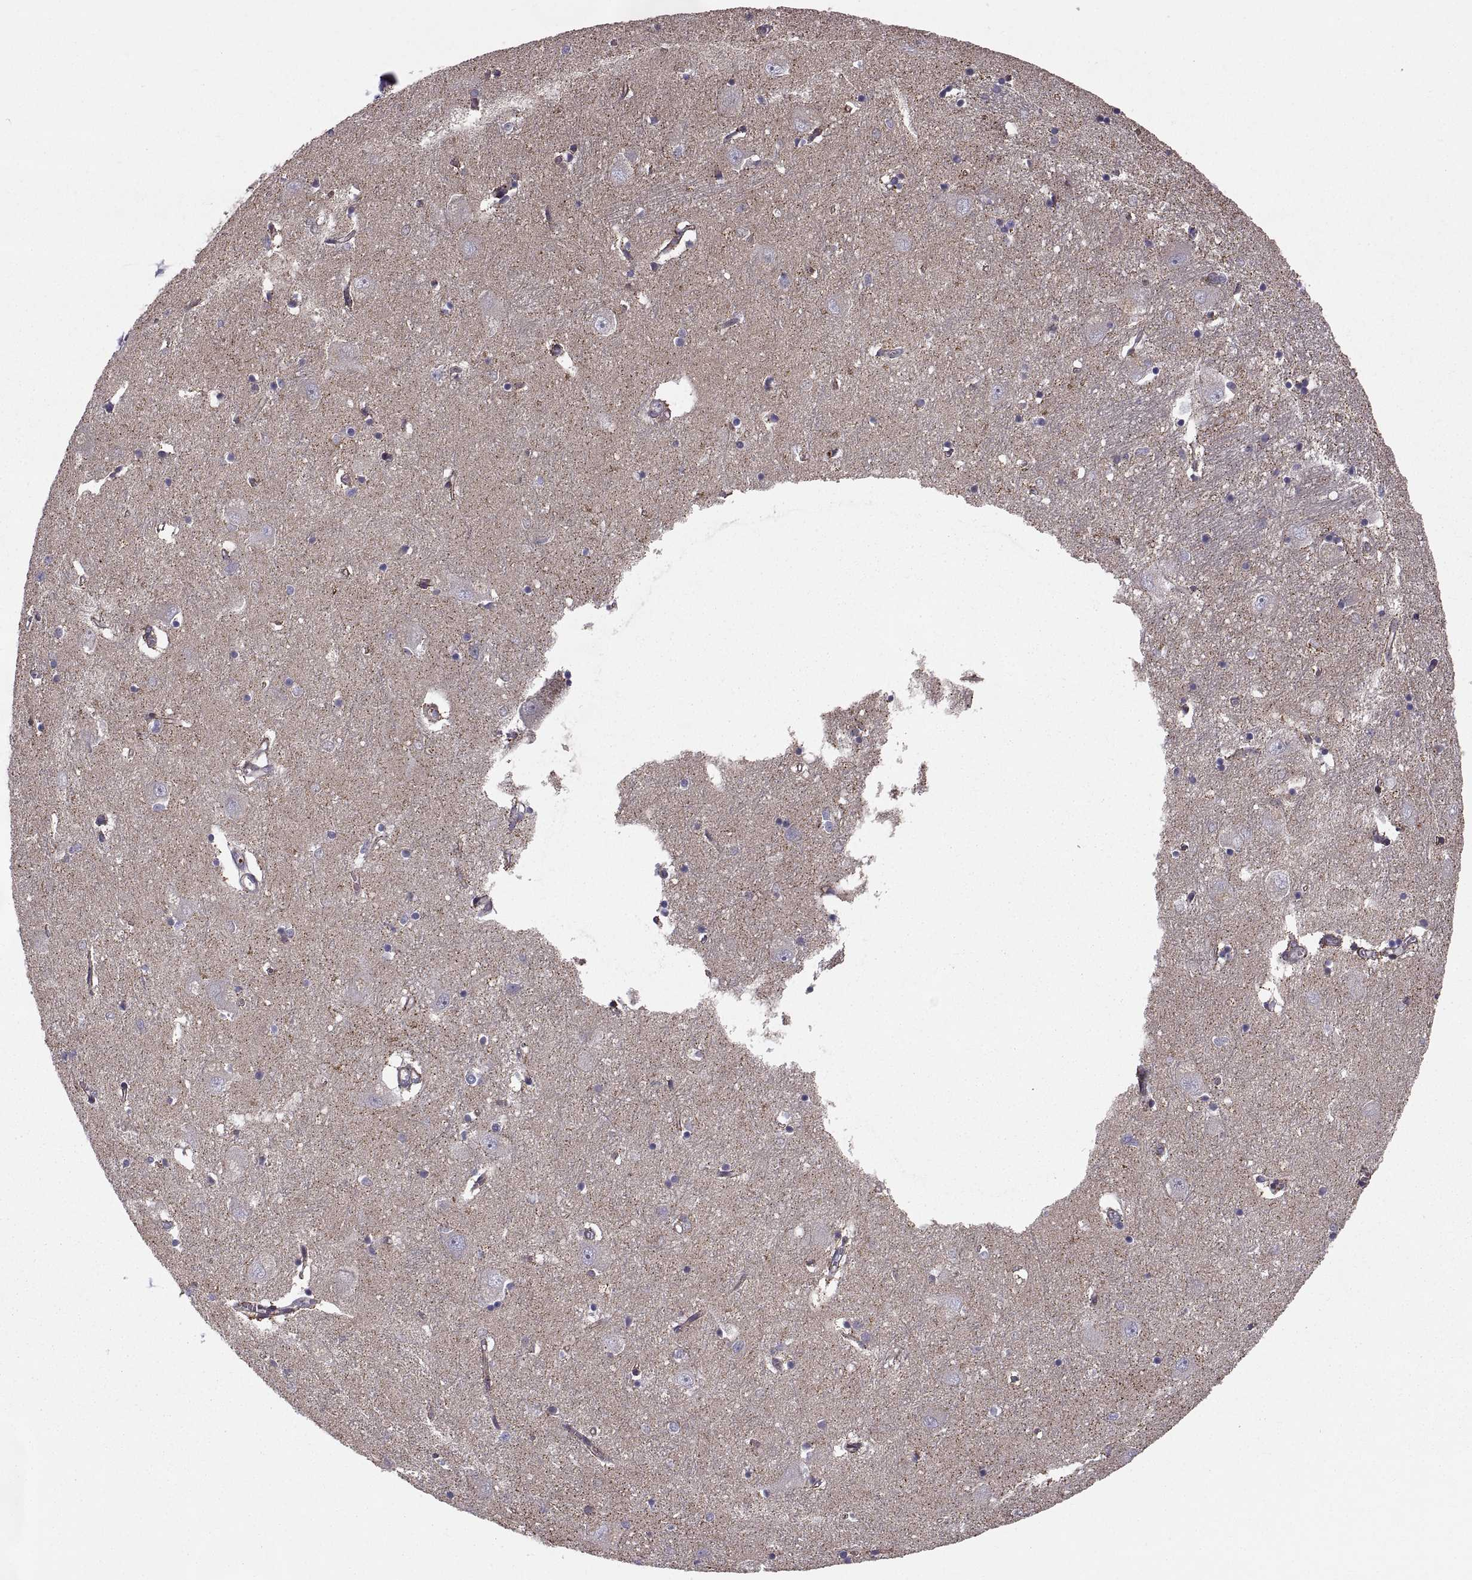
{"staining": {"intensity": "moderate", "quantity": "<25%", "location": "cytoplasmic/membranous"}, "tissue": "caudate", "cell_type": "Glial cells", "image_type": "normal", "snomed": [{"axis": "morphology", "description": "Normal tissue, NOS"}, {"axis": "topography", "description": "Lateral ventricle wall"}], "caption": "Protein analysis of unremarkable caudate shows moderate cytoplasmic/membranous positivity in about <25% of glial cells.", "gene": "TESC", "patient": {"sex": "male", "age": 54}}